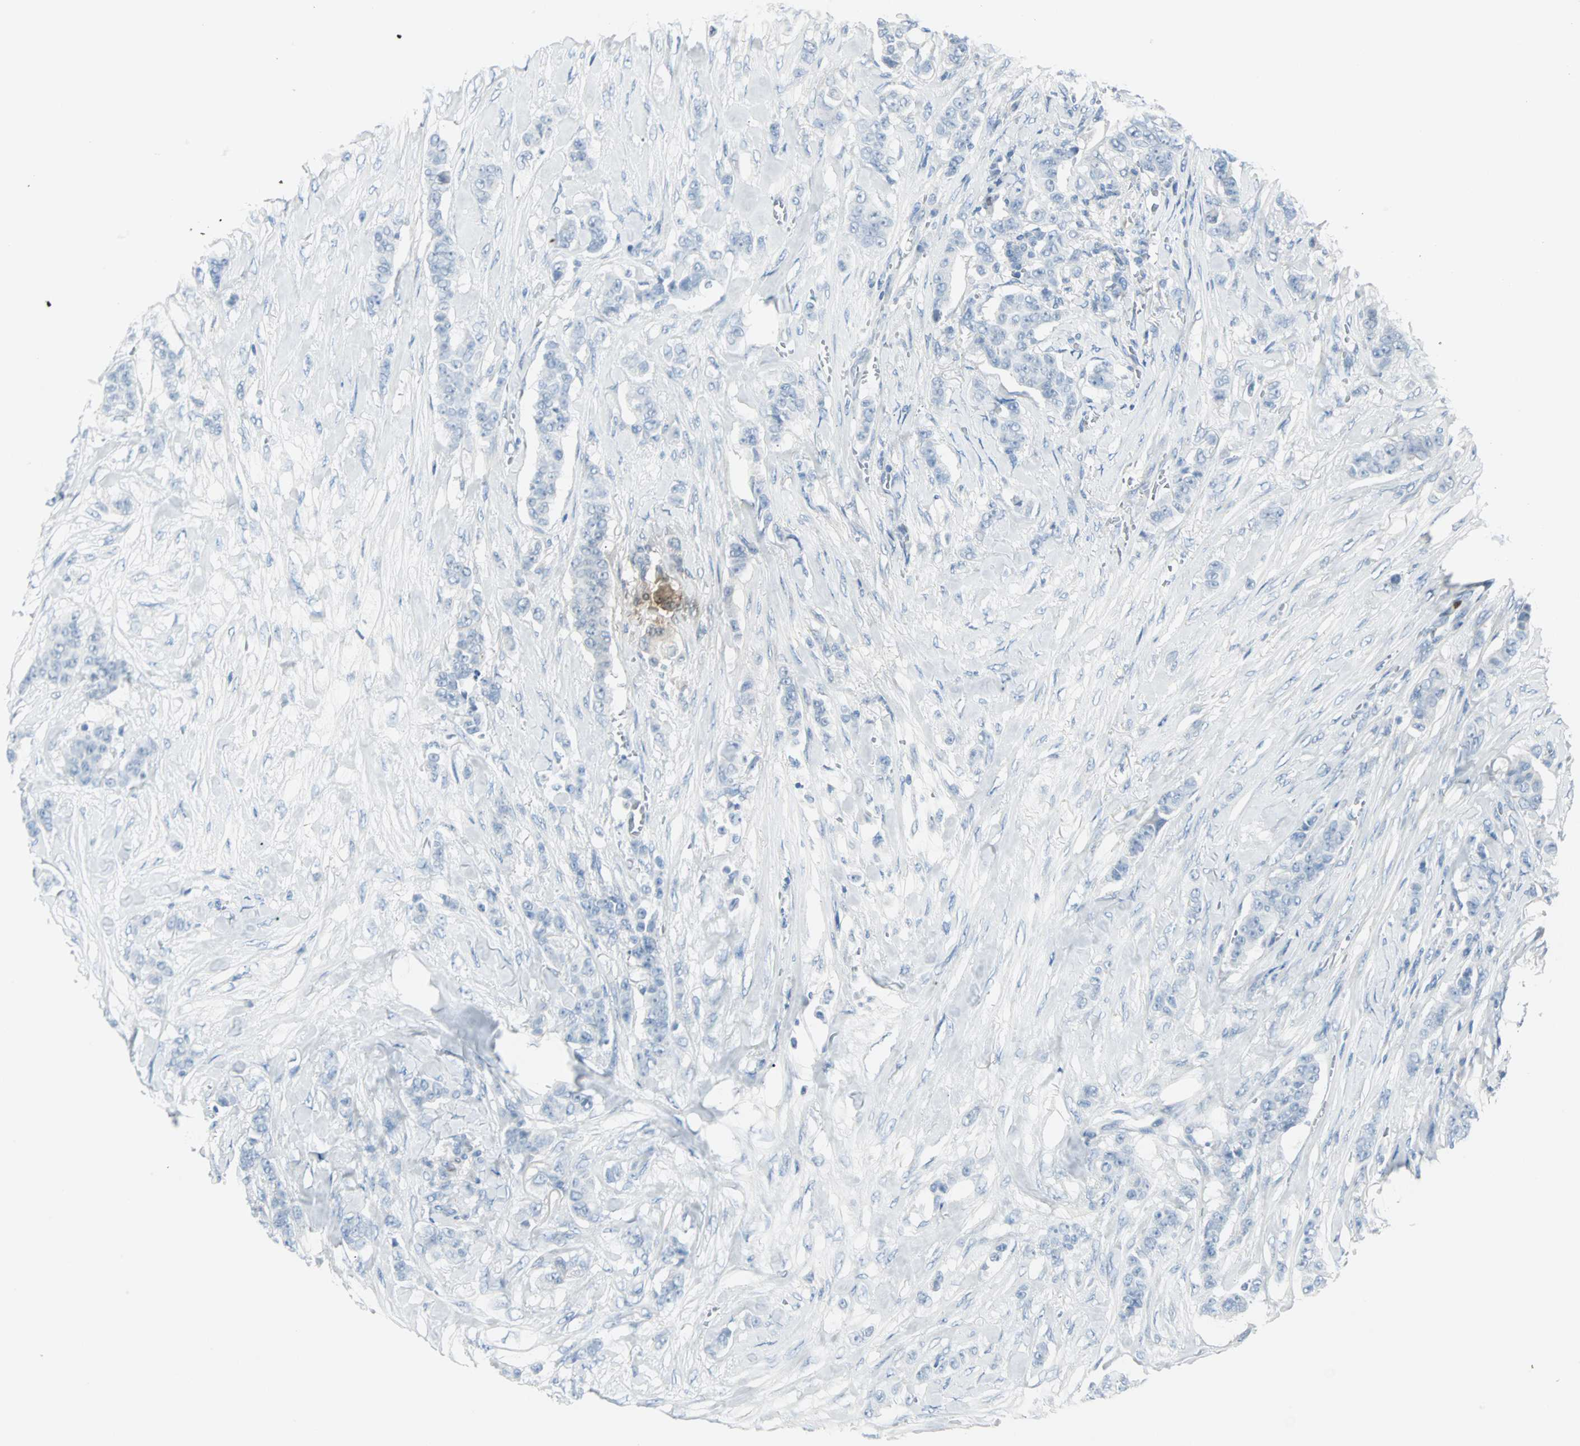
{"staining": {"intensity": "negative", "quantity": "none", "location": "none"}, "tissue": "breast cancer", "cell_type": "Tumor cells", "image_type": "cancer", "snomed": [{"axis": "morphology", "description": "Duct carcinoma"}, {"axis": "topography", "description": "Breast"}], "caption": "This is a histopathology image of immunohistochemistry (IHC) staining of breast cancer (intraductal carcinoma), which shows no expression in tumor cells.", "gene": "IL33", "patient": {"sex": "female", "age": 40}}